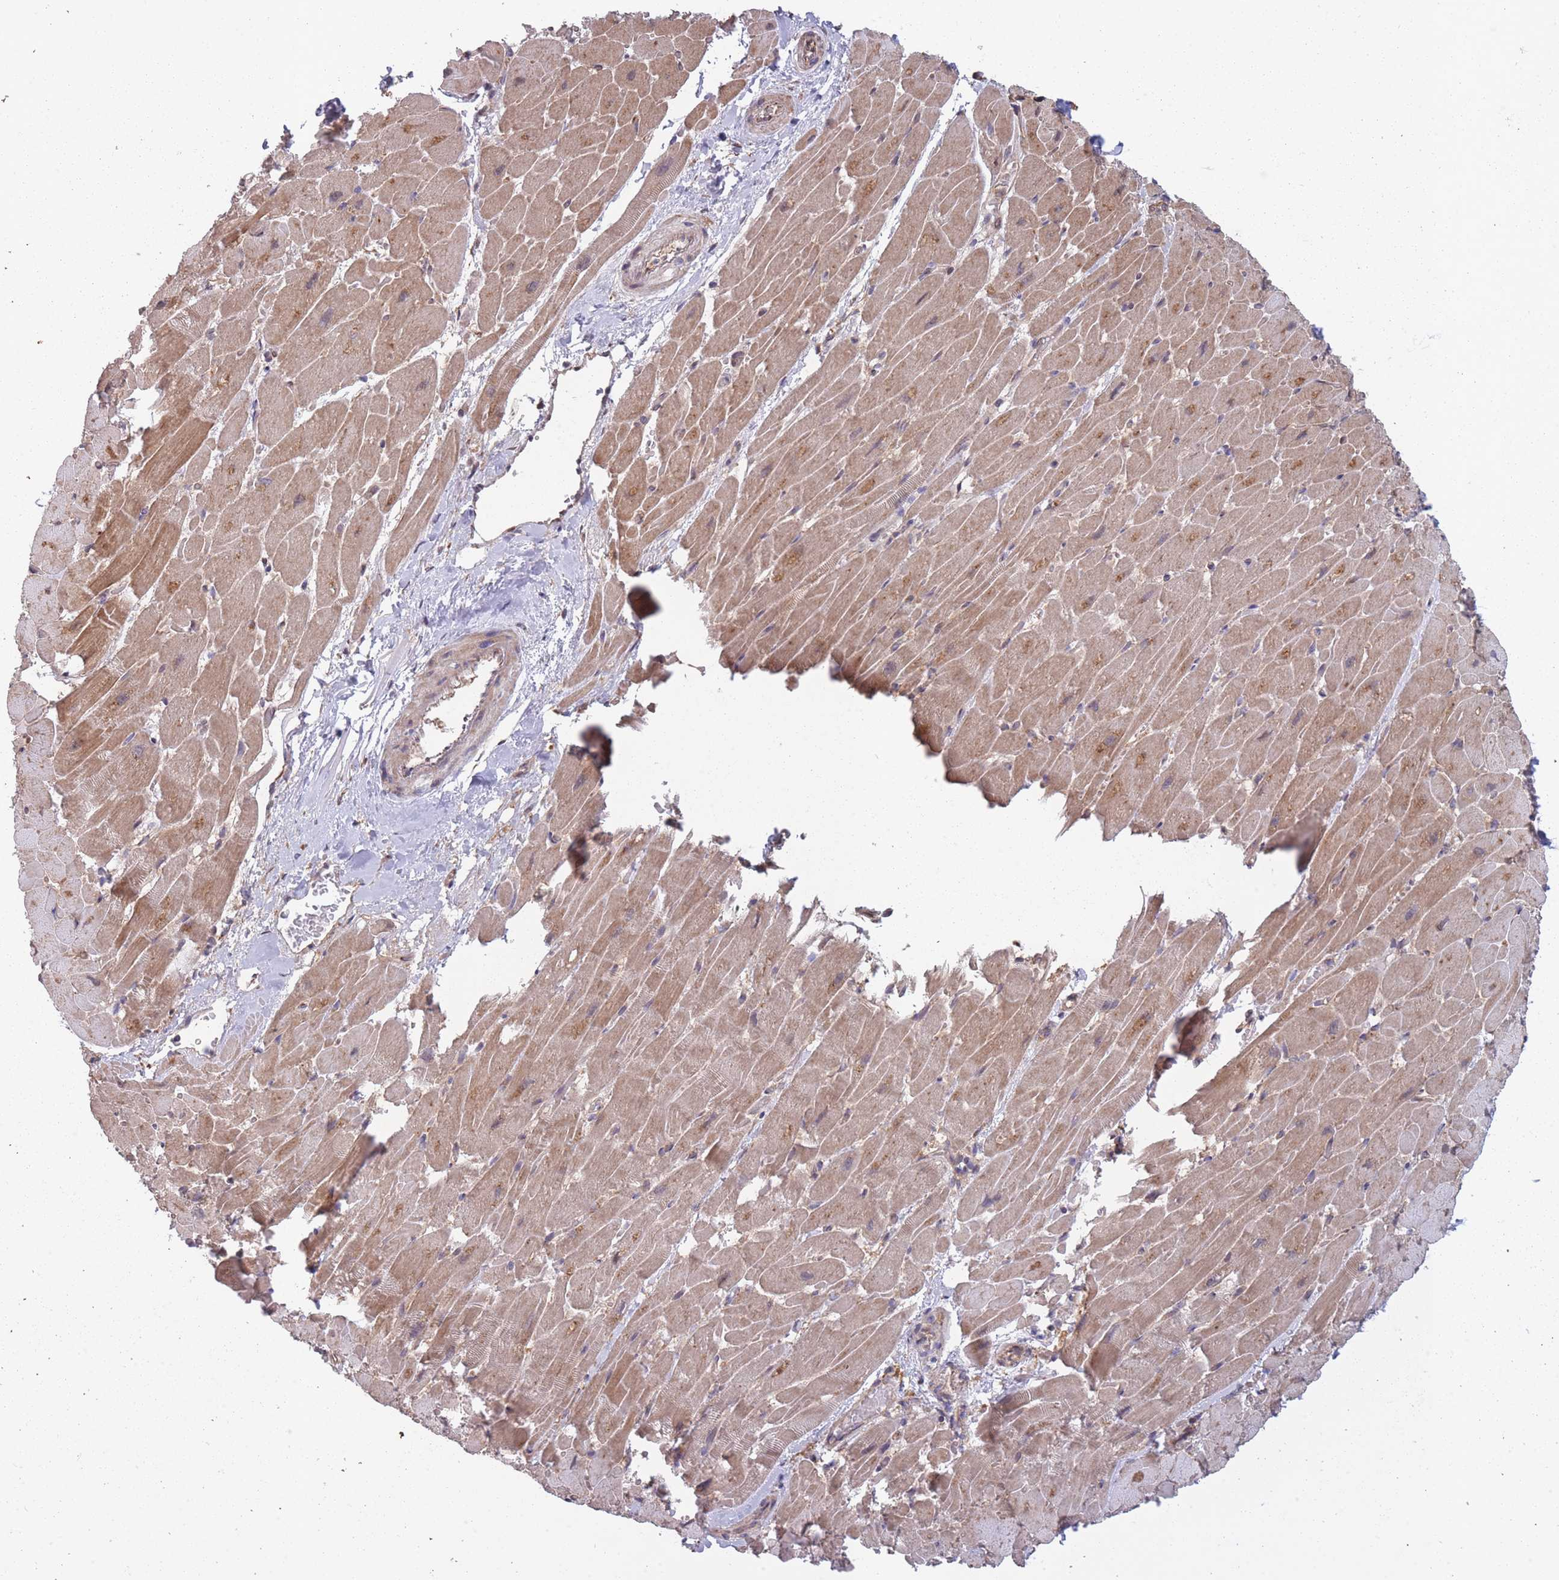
{"staining": {"intensity": "moderate", "quantity": "25%-75%", "location": "cytoplasmic/membranous"}, "tissue": "heart muscle", "cell_type": "Cardiomyocytes", "image_type": "normal", "snomed": [{"axis": "morphology", "description": "Normal tissue, NOS"}, {"axis": "topography", "description": "Heart"}], "caption": "The micrograph shows a brown stain indicating the presence of a protein in the cytoplasmic/membranous of cardiomyocytes in heart muscle. (DAB (3,3'-diaminobenzidine) IHC with brightfield microscopy, high magnification).", "gene": "ARL13B", "patient": {"sex": "male", "age": 37}}